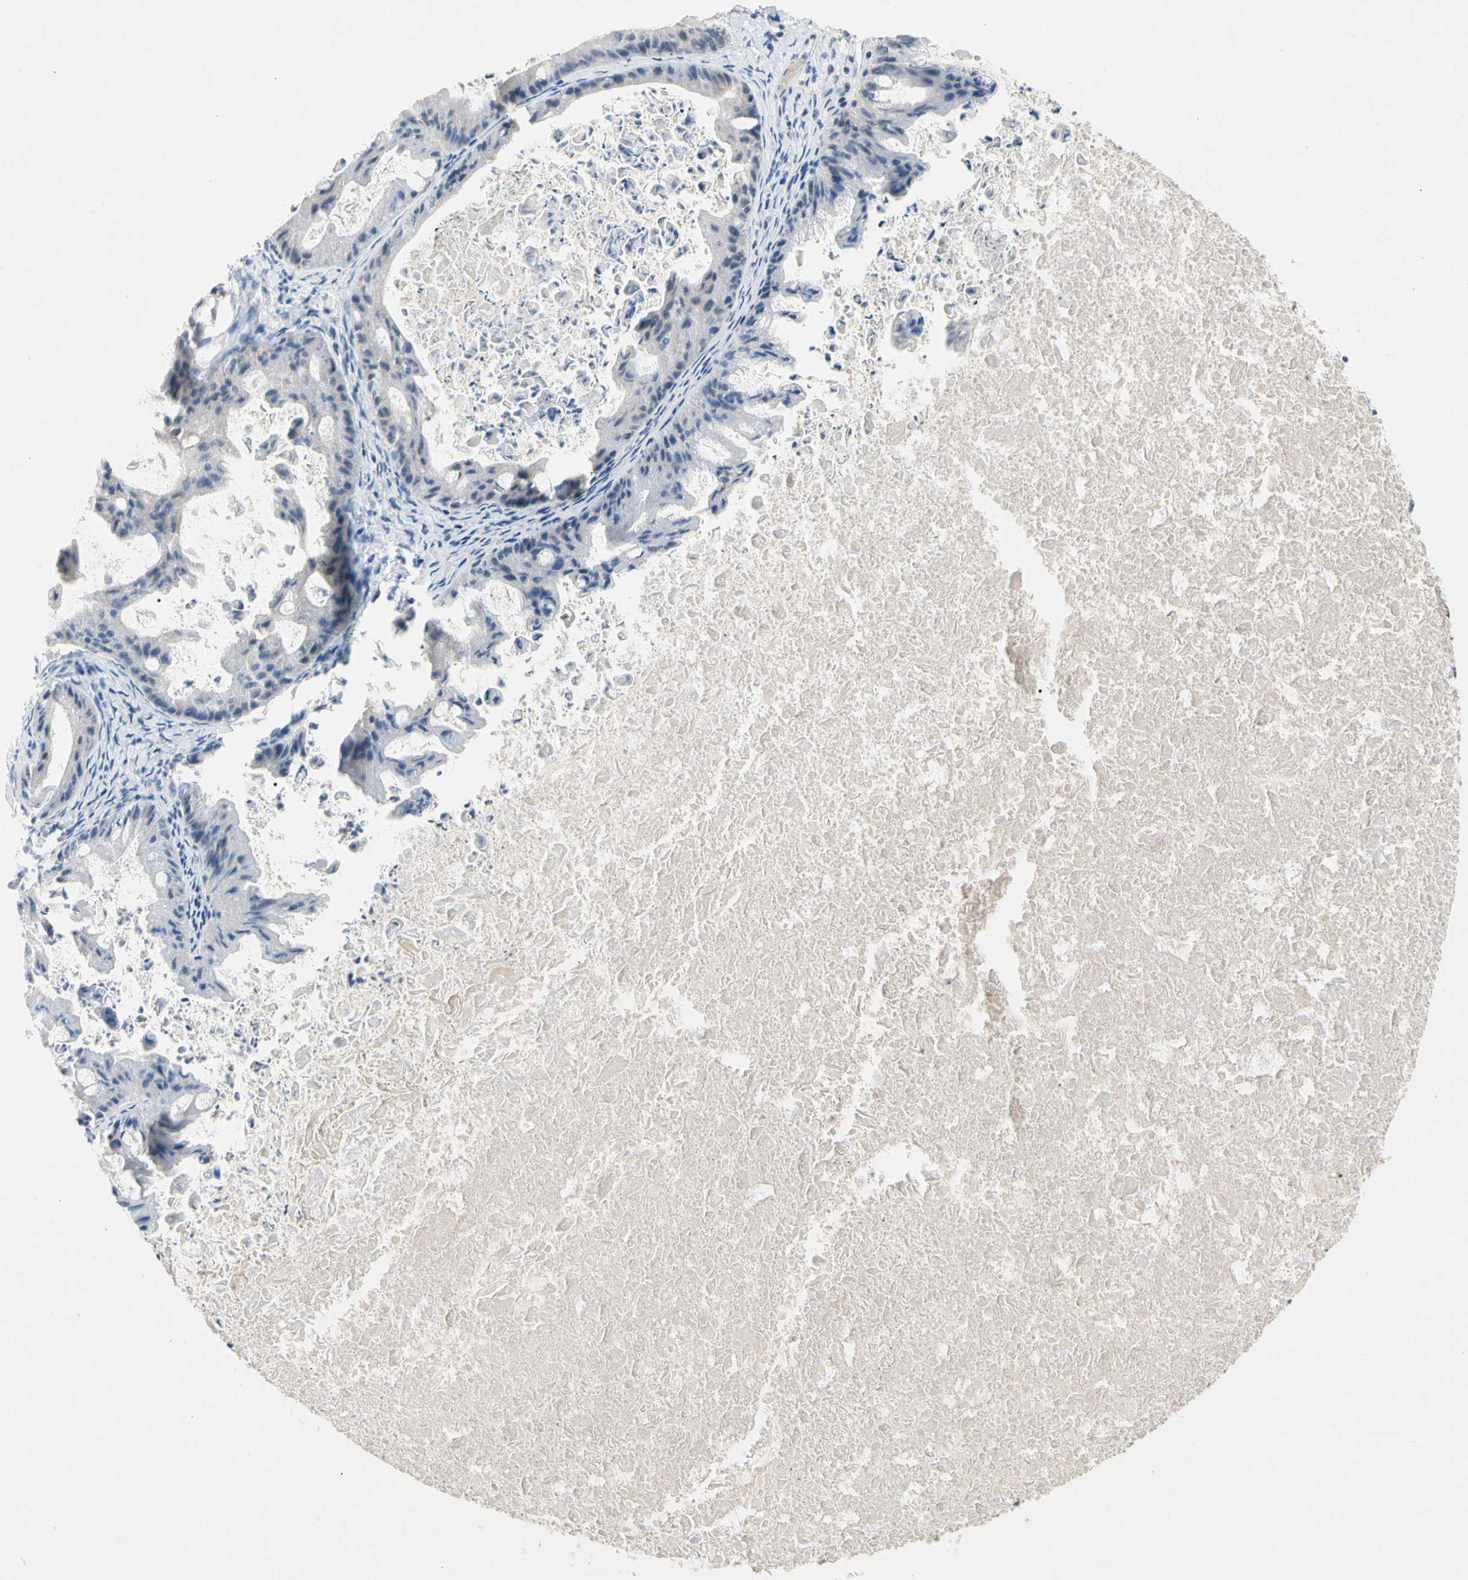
{"staining": {"intensity": "negative", "quantity": "none", "location": "none"}, "tissue": "ovarian cancer", "cell_type": "Tumor cells", "image_type": "cancer", "snomed": [{"axis": "morphology", "description": "Cystadenocarcinoma, mucinous, NOS"}, {"axis": "topography", "description": "Ovary"}], "caption": "Immunohistochemistry micrograph of ovarian mucinous cystadenocarcinoma stained for a protein (brown), which exhibits no positivity in tumor cells.", "gene": "GAS6", "patient": {"sex": "female", "age": 37}}